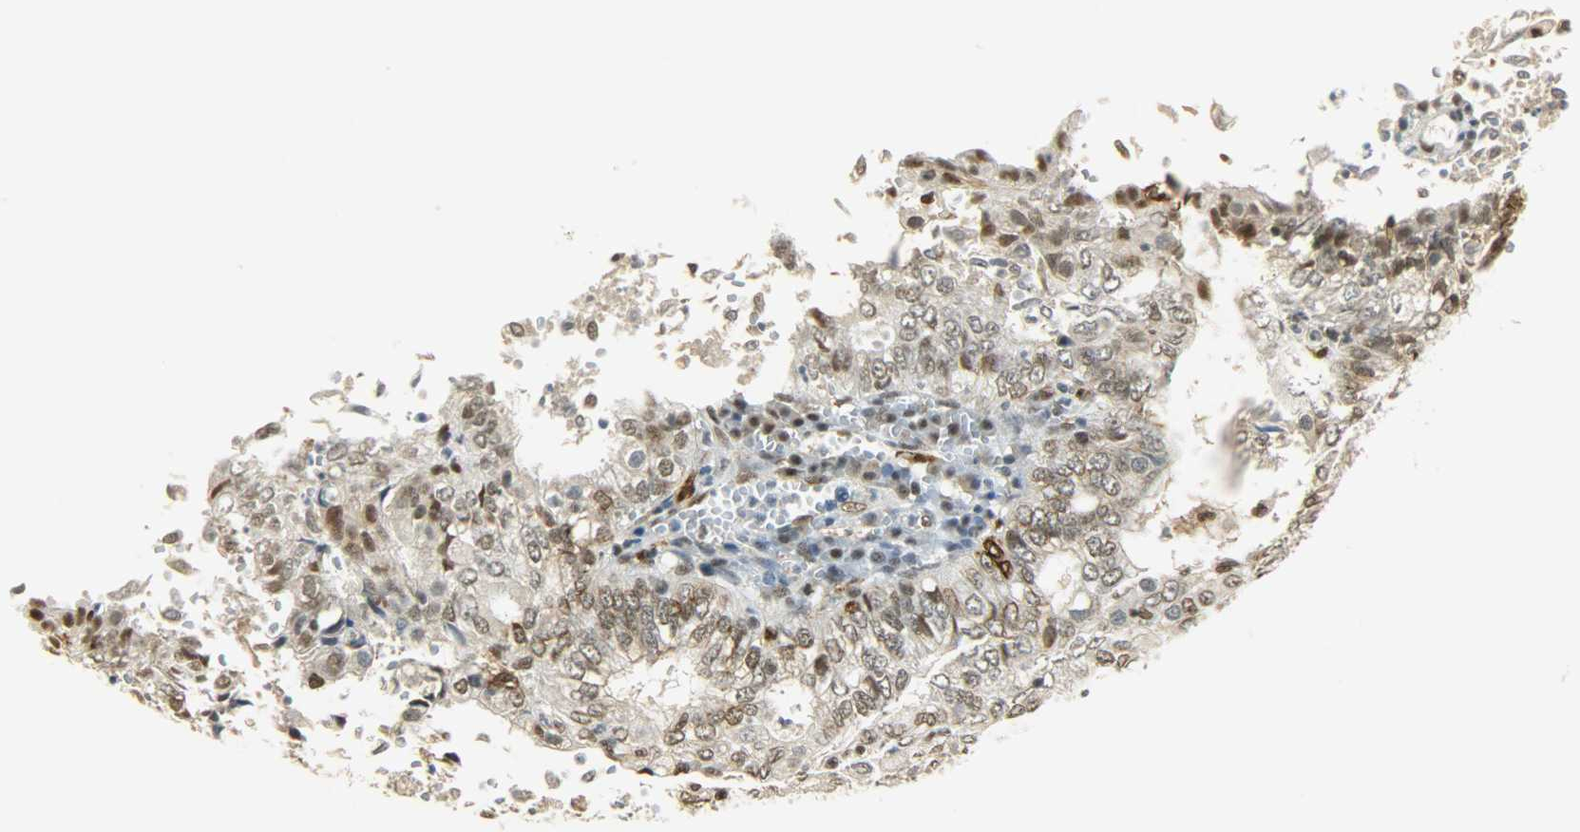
{"staining": {"intensity": "weak", "quantity": ">75%", "location": "nuclear"}, "tissue": "endometrial cancer", "cell_type": "Tumor cells", "image_type": "cancer", "snomed": [{"axis": "morphology", "description": "Adenocarcinoma, NOS"}, {"axis": "topography", "description": "Endometrium"}], "caption": "Endometrial cancer stained for a protein (brown) displays weak nuclear positive staining in approximately >75% of tumor cells.", "gene": "NGFR", "patient": {"sex": "female", "age": 69}}